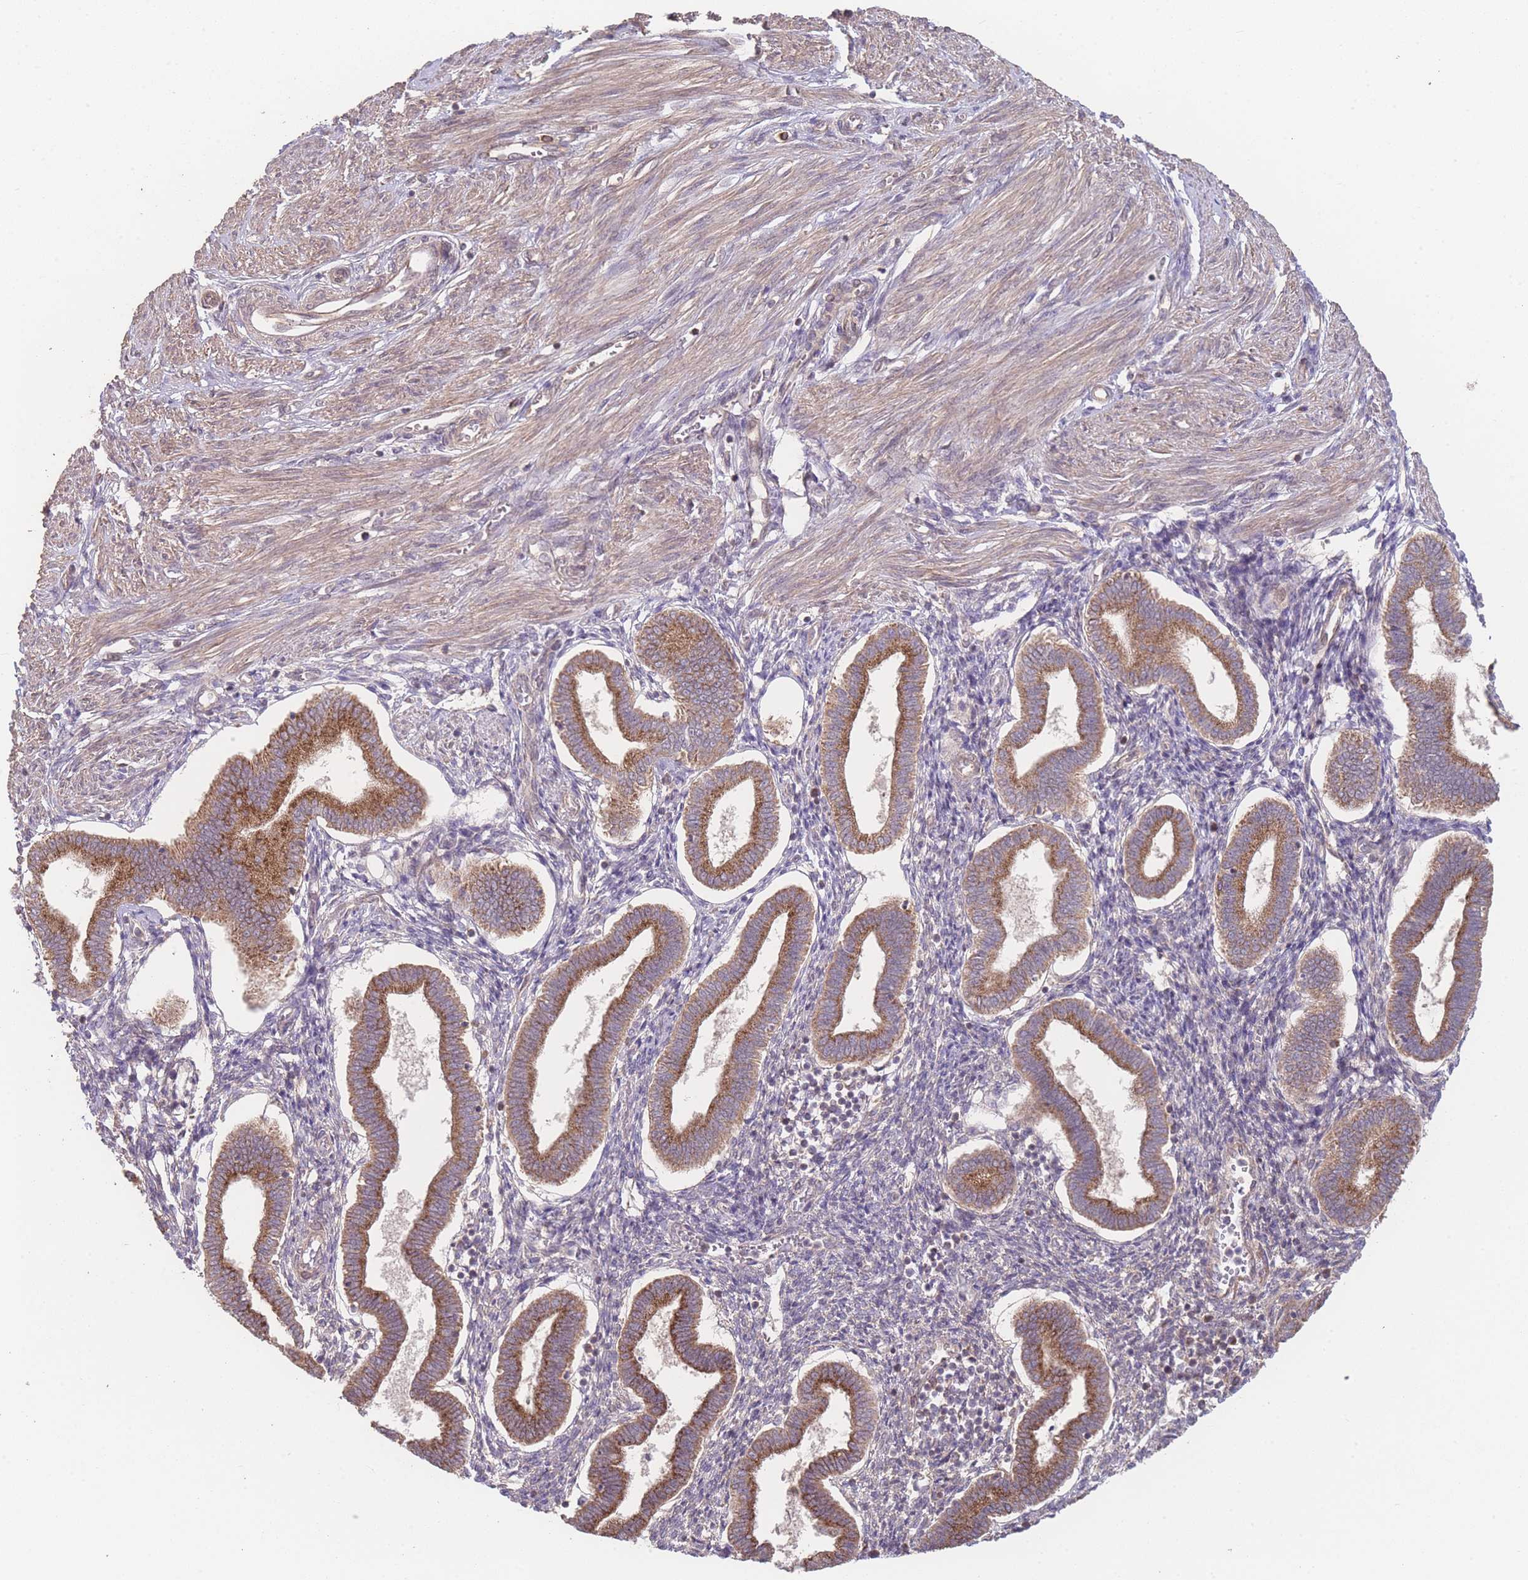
{"staining": {"intensity": "moderate", "quantity": "<25%", "location": "cytoplasmic/membranous"}, "tissue": "endometrium", "cell_type": "Cells in endometrial stroma", "image_type": "normal", "snomed": [{"axis": "morphology", "description": "Normal tissue, NOS"}, {"axis": "topography", "description": "Endometrium"}], "caption": "Immunohistochemical staining of normal human endometrium shows <25% levels of moderate cytoplasmic/membranous protein expression in about <25% of cells in endometrial stroma.", "gene": "PXMP4", "patient": {"sex": "female", "age": 24}}